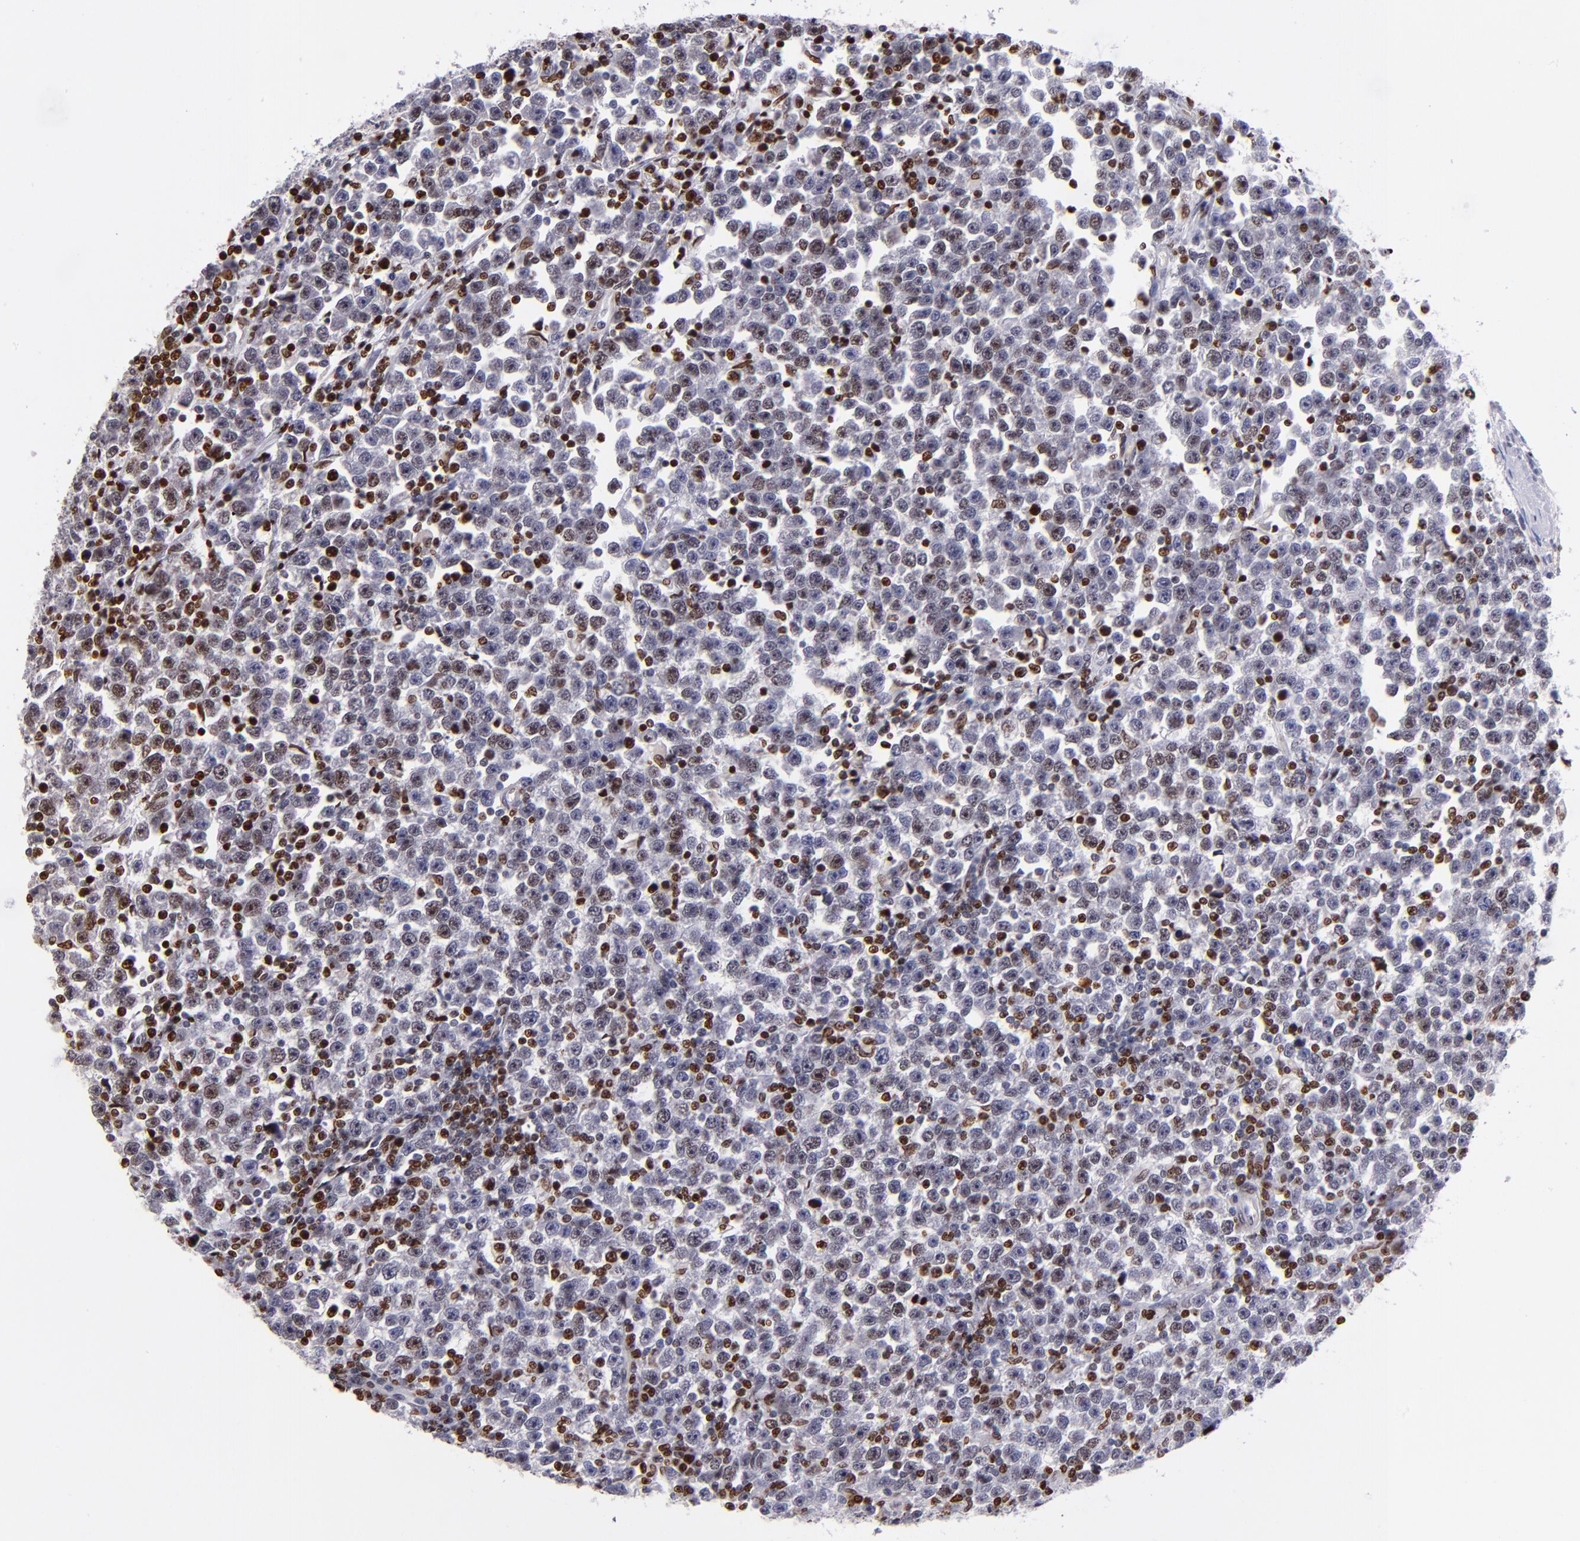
{"staining": {"intensity": "moderate", "quantity": "25%-75%", "location": "nuclear"}, "tissue": "testis cancer", "cell_type": "Tumor cells", "image_type": "cancer", "snomed": [{"axis": "morphology", "description": "Seminoma, NOS"}, {"axis": "topography", "description": "Testis"}], "caption": "Brown immunohistochemical staining in seminoma (testis) exhibits moderate nuclear staining in approximately 25%-75% of tumor cells. Ihc stains the protein of interest in brown and the nuclei are stained blue.", "gene": "CDKL5", "patient": {"sex": "male", "age": 43}}